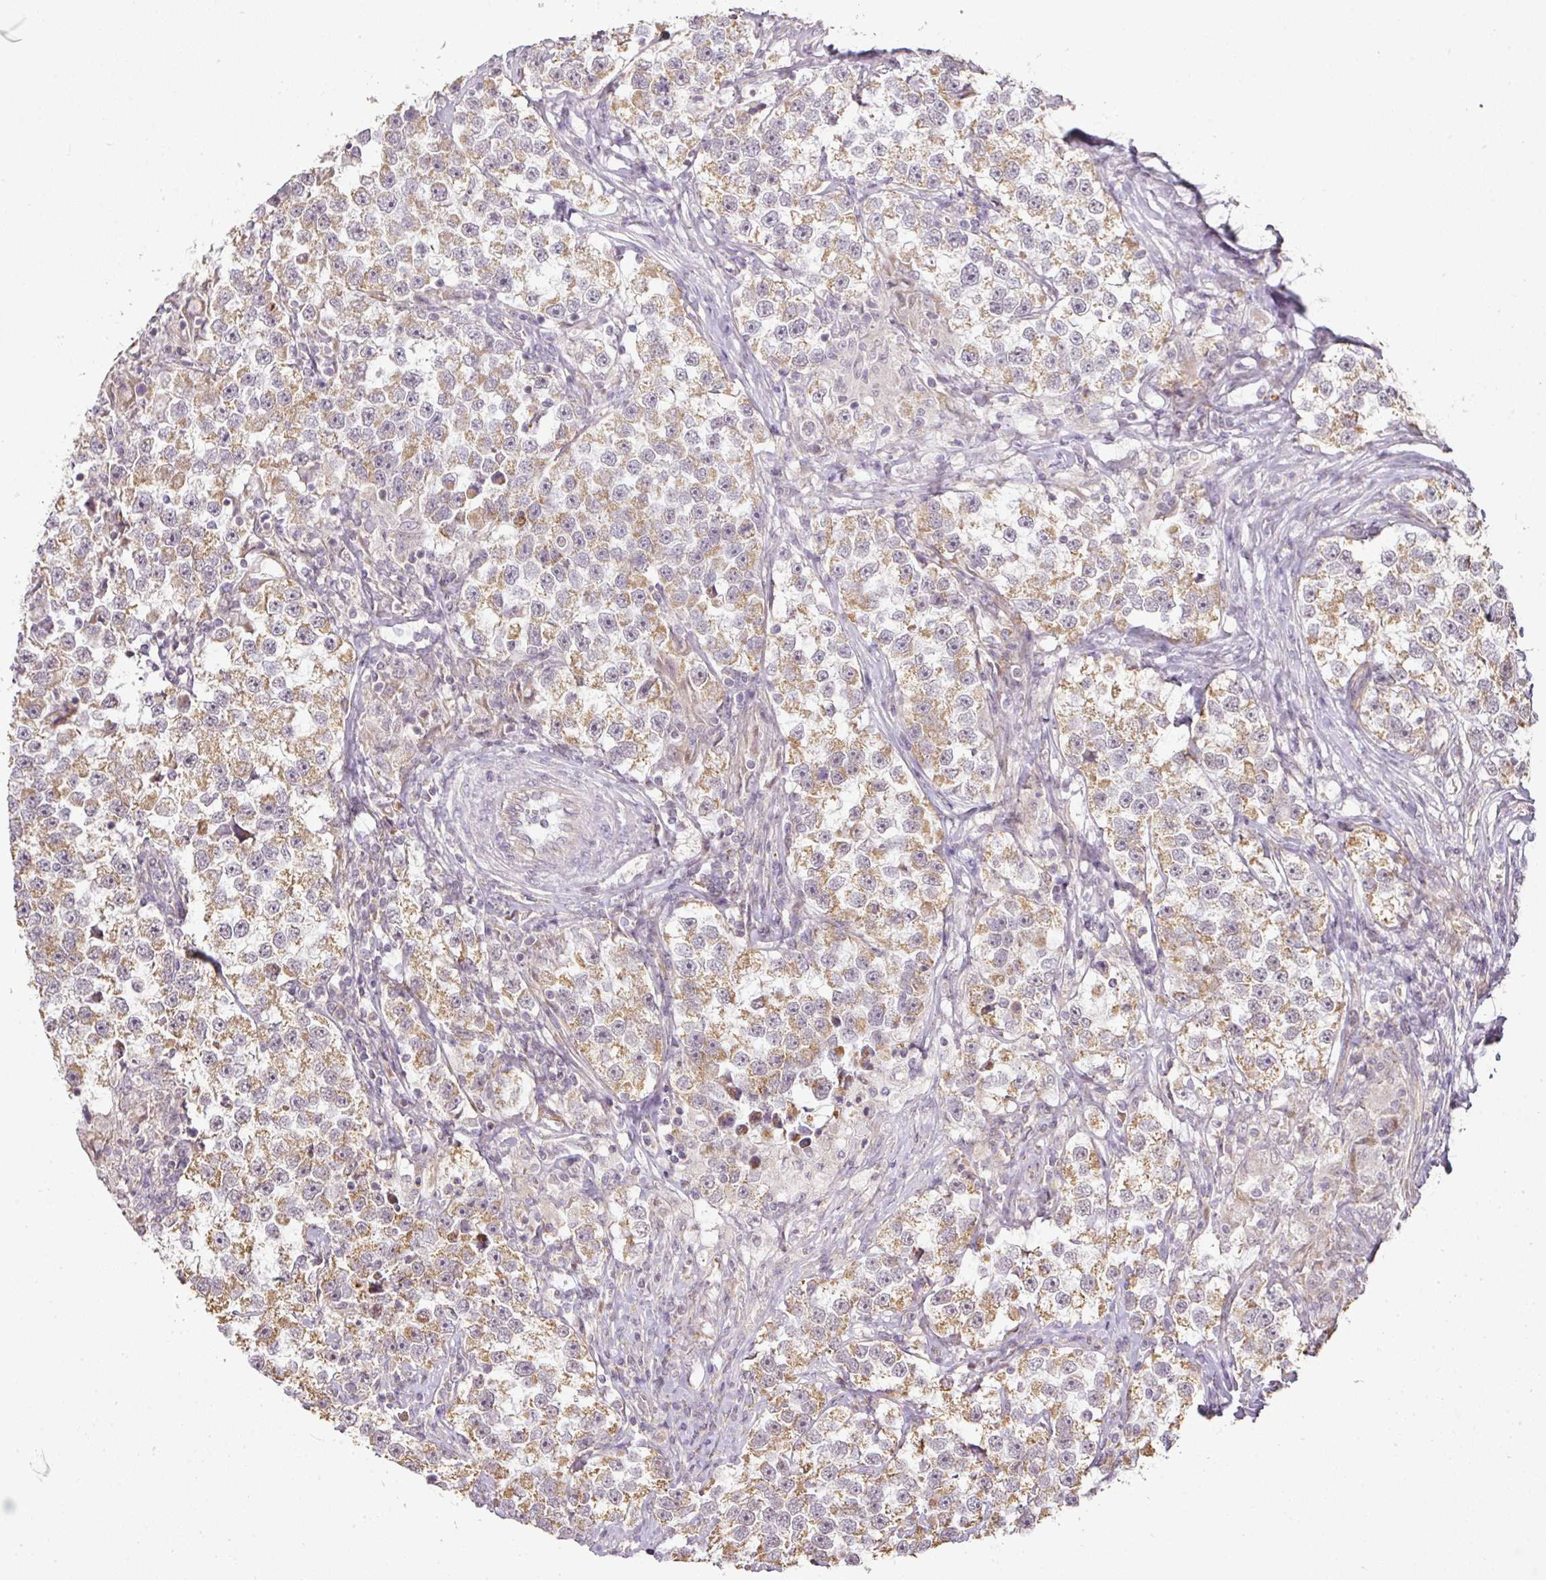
{"staining": {"intensity": "moderate", "quantity": ">75%", "location": "cytoplasmic/membranous"}, "tissue": "testis cancer", "cell_type": "Tumor cells", "image_type": "cancer", "snomed": [{"axis": "morphology", "description": "Seminoma, NOS"}, {"axis": "topography", "description": "Testis"}], "caption": "Testis cancer (seminoma) tissue reveals moderate cytoplasmic/membranous expression in about >75% of tumor cells, visualized by immunohistochemistry.", "gene": "MYOM2", "patient": {"sex": "male", "age": 46}}